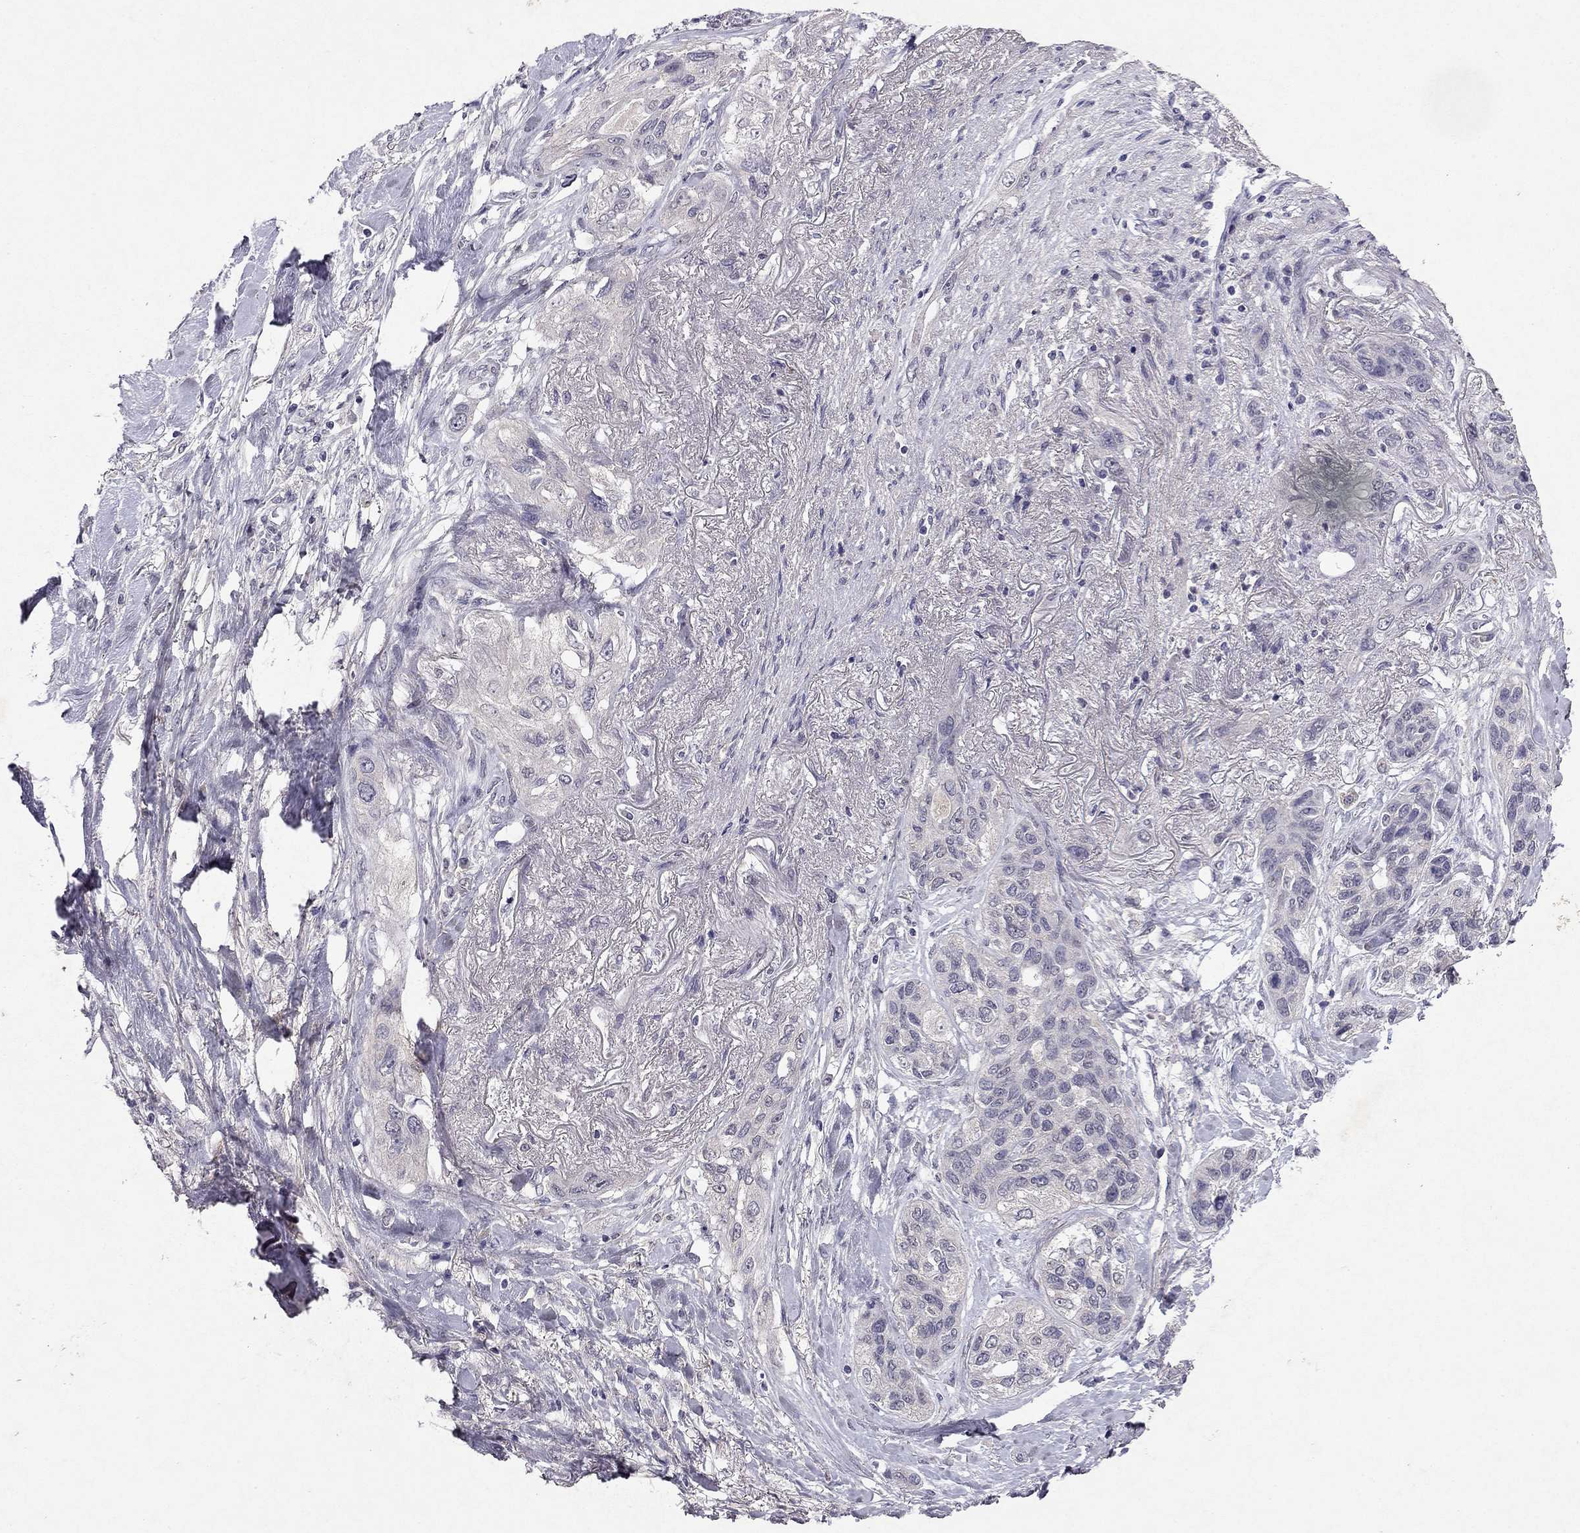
{"staining": {"intensity": "negative", "quantity": "none", "location": "none"}, "tissue": "lung cancer", "cell_type": "Tumor cells", "image_type": "cancer", "snomed": [{"axis": "morphology", "description": "Squamous cell carcinoma, NOS"}, {"axis": "topography", "description": "Lung"}], "caption": "Lung cancer (squamous cell carcinoma) stained for a protein using IHC exhibits no positivity tumor cells.", "gene": "ESR2", "patient": {"sex": "female", "age": 70}}